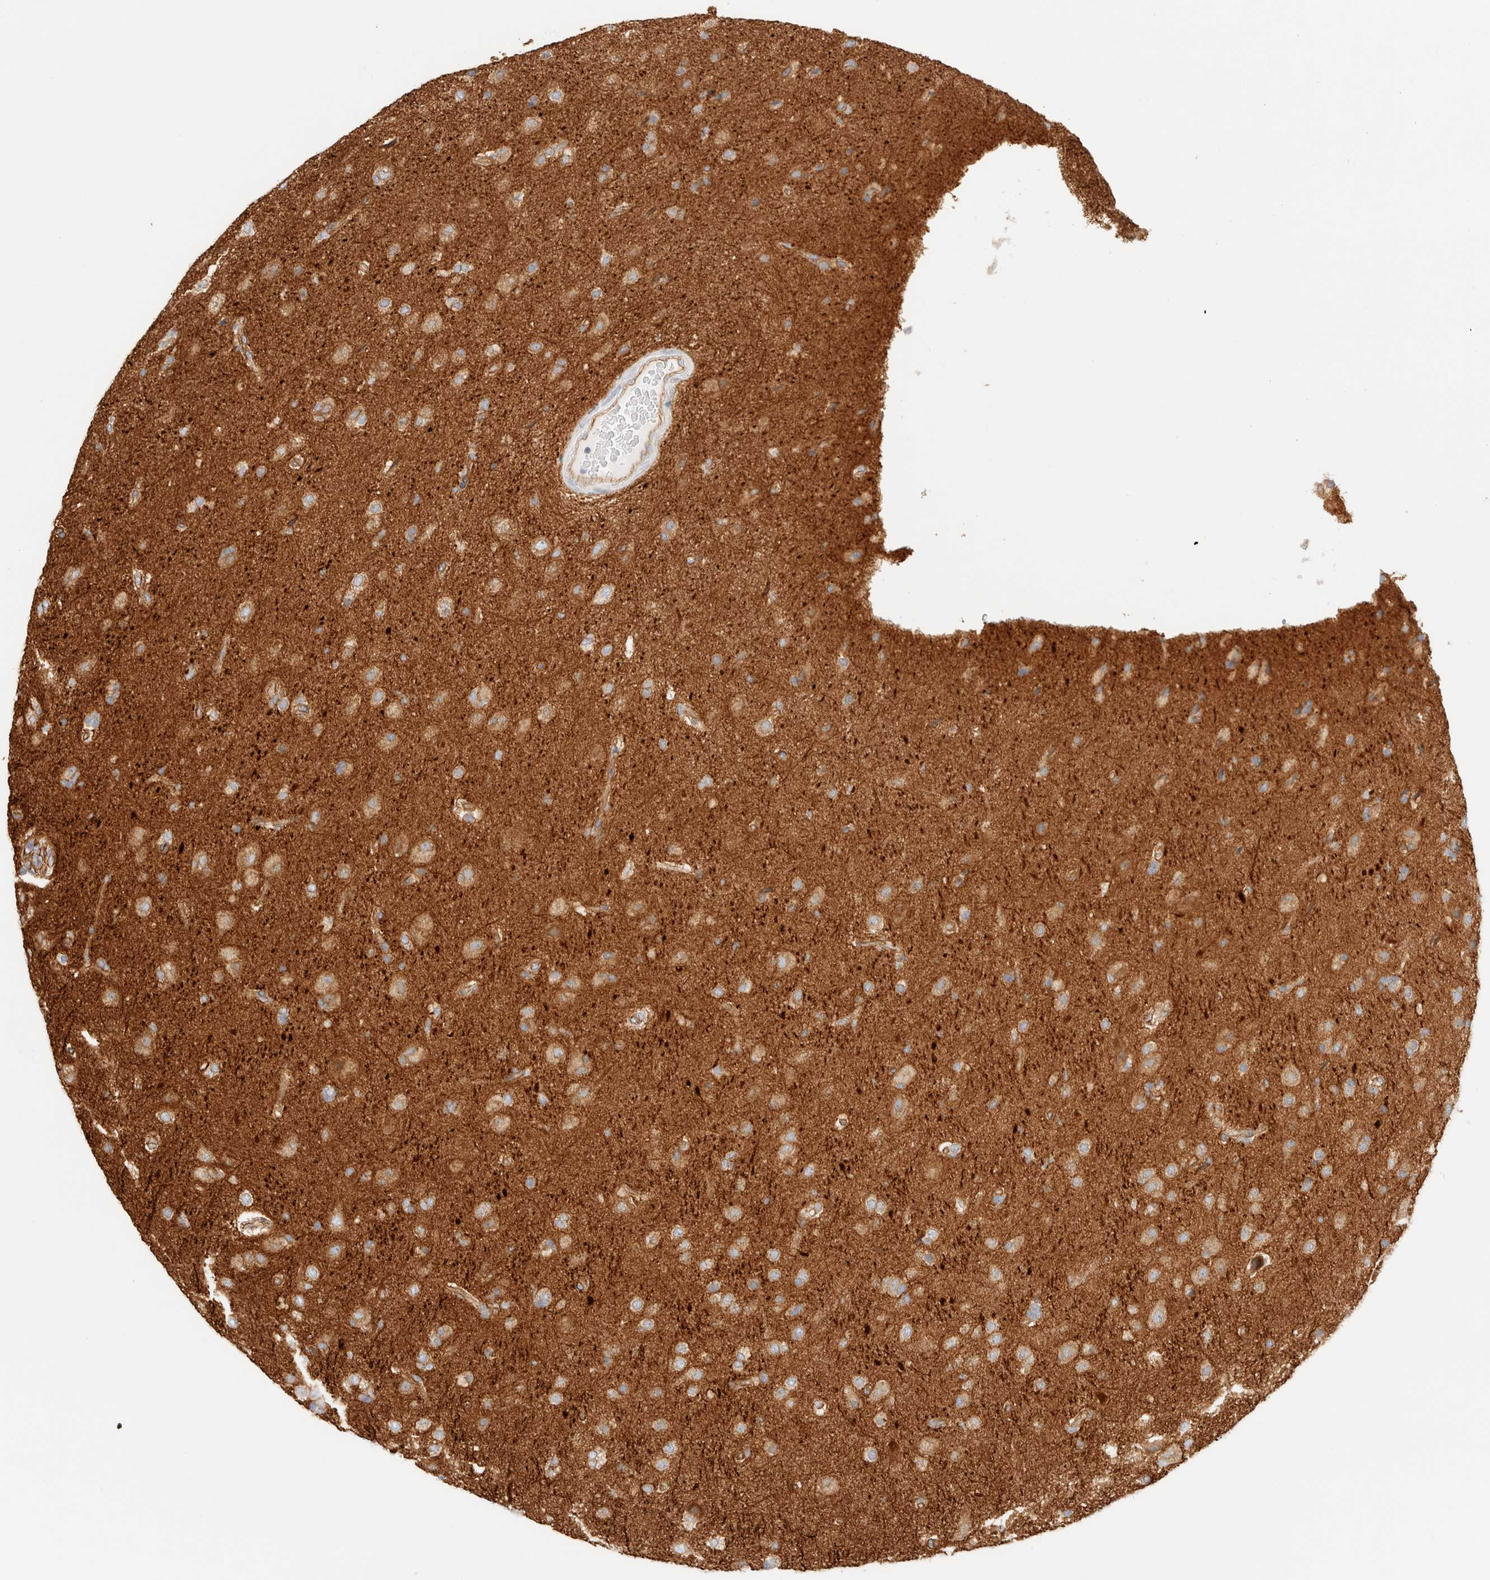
{"staining": {"intensity": "moderate", "quantity": ">75%", "location": "cytoplasmic/membranous"}, "tissue": "glioma", "cell_type": "Tumor cells", "image_type": "cancer", "snomed": [{"axis": "morphology", "description": "Glioma, malignant, High grade"}, {"axis": "topography", "description": "Brain"}], "caption": "Immunohistochemical staining of malignant glioma (high-grade) displays medium levels of moderate cytoplasmic/membranous expression in approximately >75% of tumor cells.", "gene": "CYB5R4", "patient": {"sex": "male", "age": 72}}